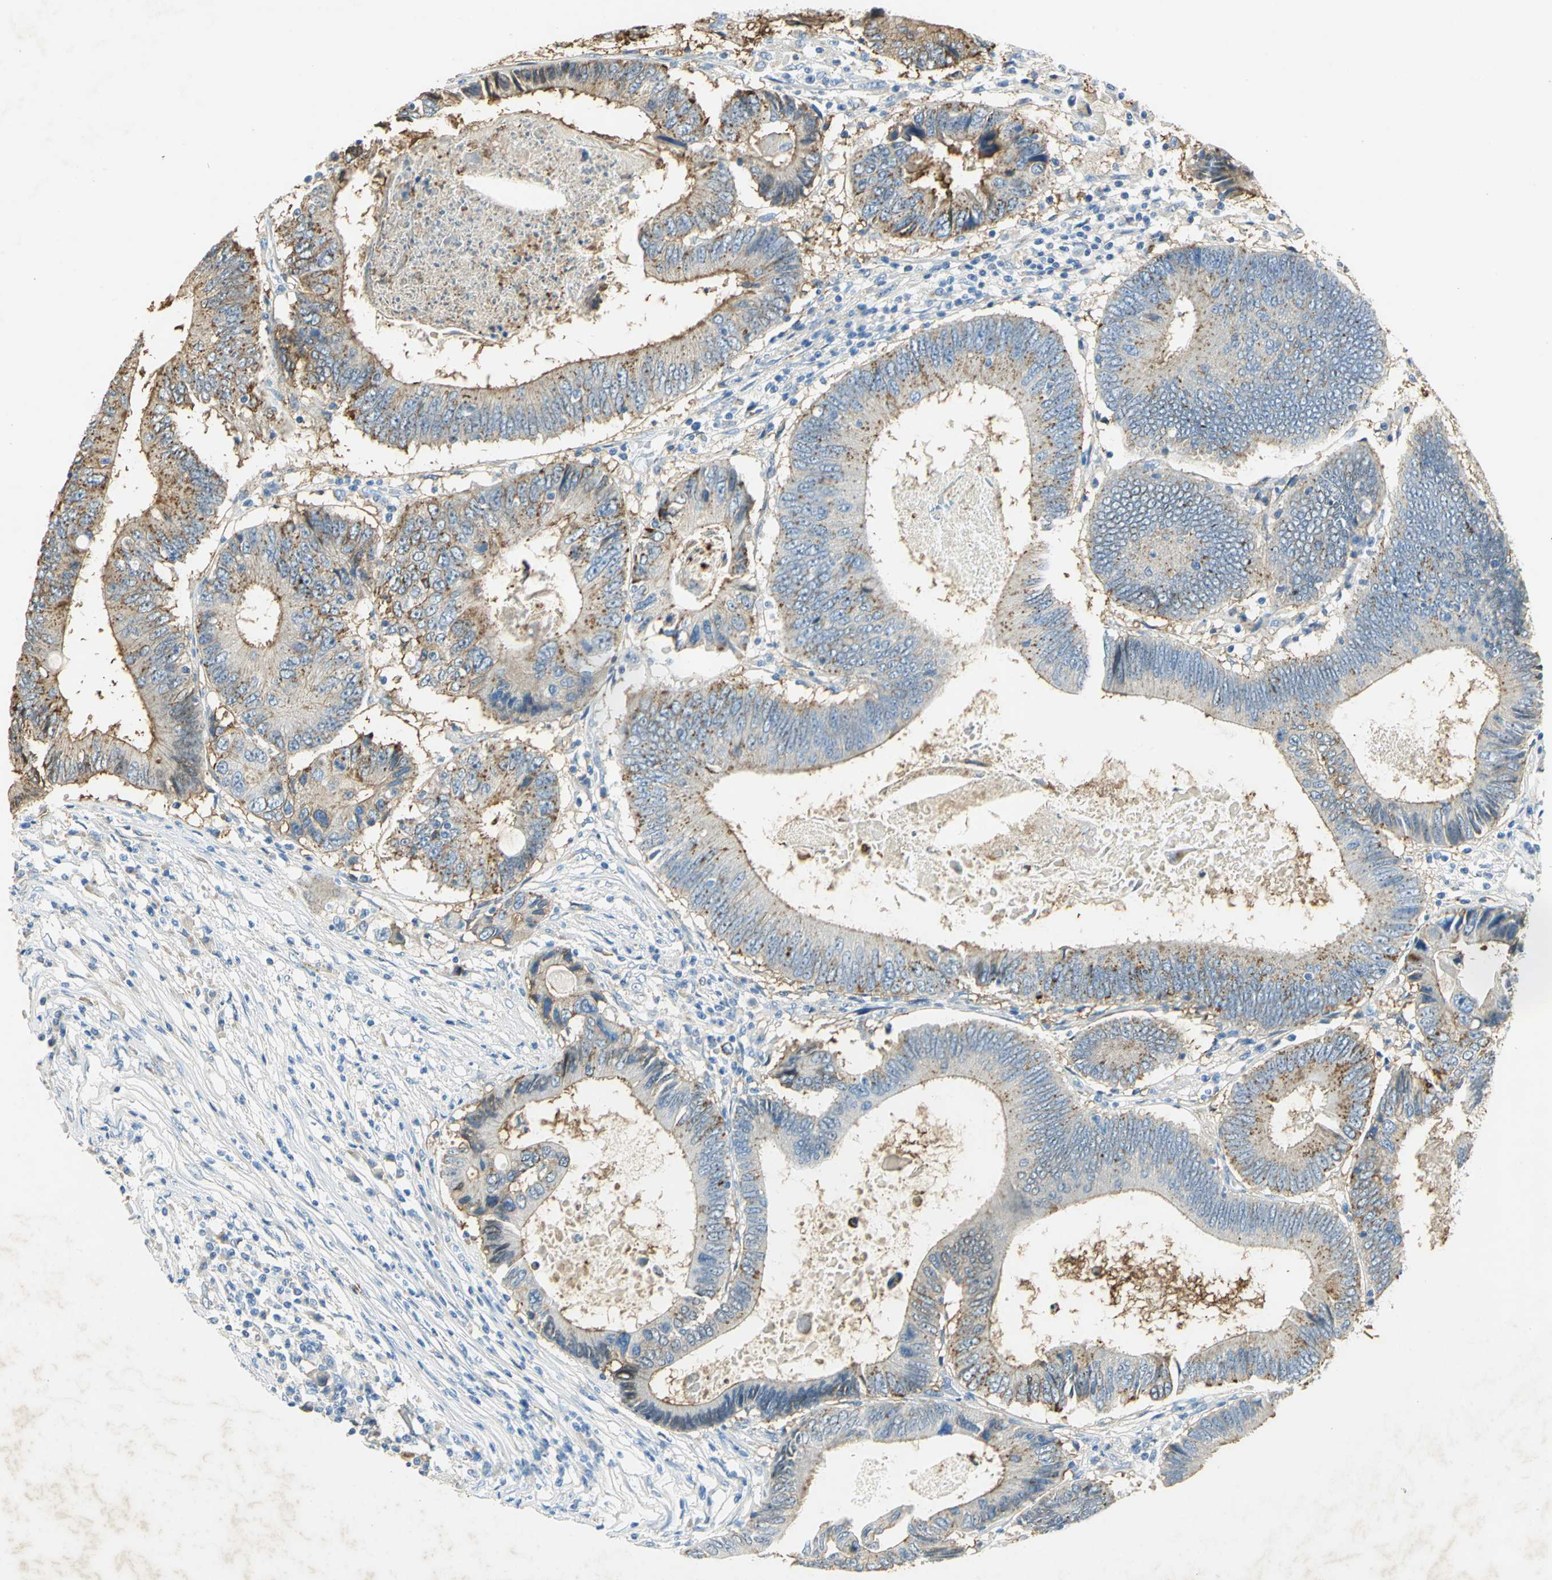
{"staining": {"intensity": "moderate", "quantity": "25%-75%", "location": "cytoplasmic/membranous"}, "tissue": "colorectal cancer", "cell_type": "Tumor cells", "image_type": "cancer", "snomed": [{"axis": "morphology", "description": "Adenocarcinoma, NOS"}, {"axis": "topography", "description": "Colon"}], "caption": "Approximately 25%-75% of tumor cells in human colorectal adenocarcinoma reveal moderate cytoplasmic/membranous protein expression as visualized by brown immunohistochemical staining.", "gene": "ANXA4", "patient": {"sex": "female", "age": 78}}